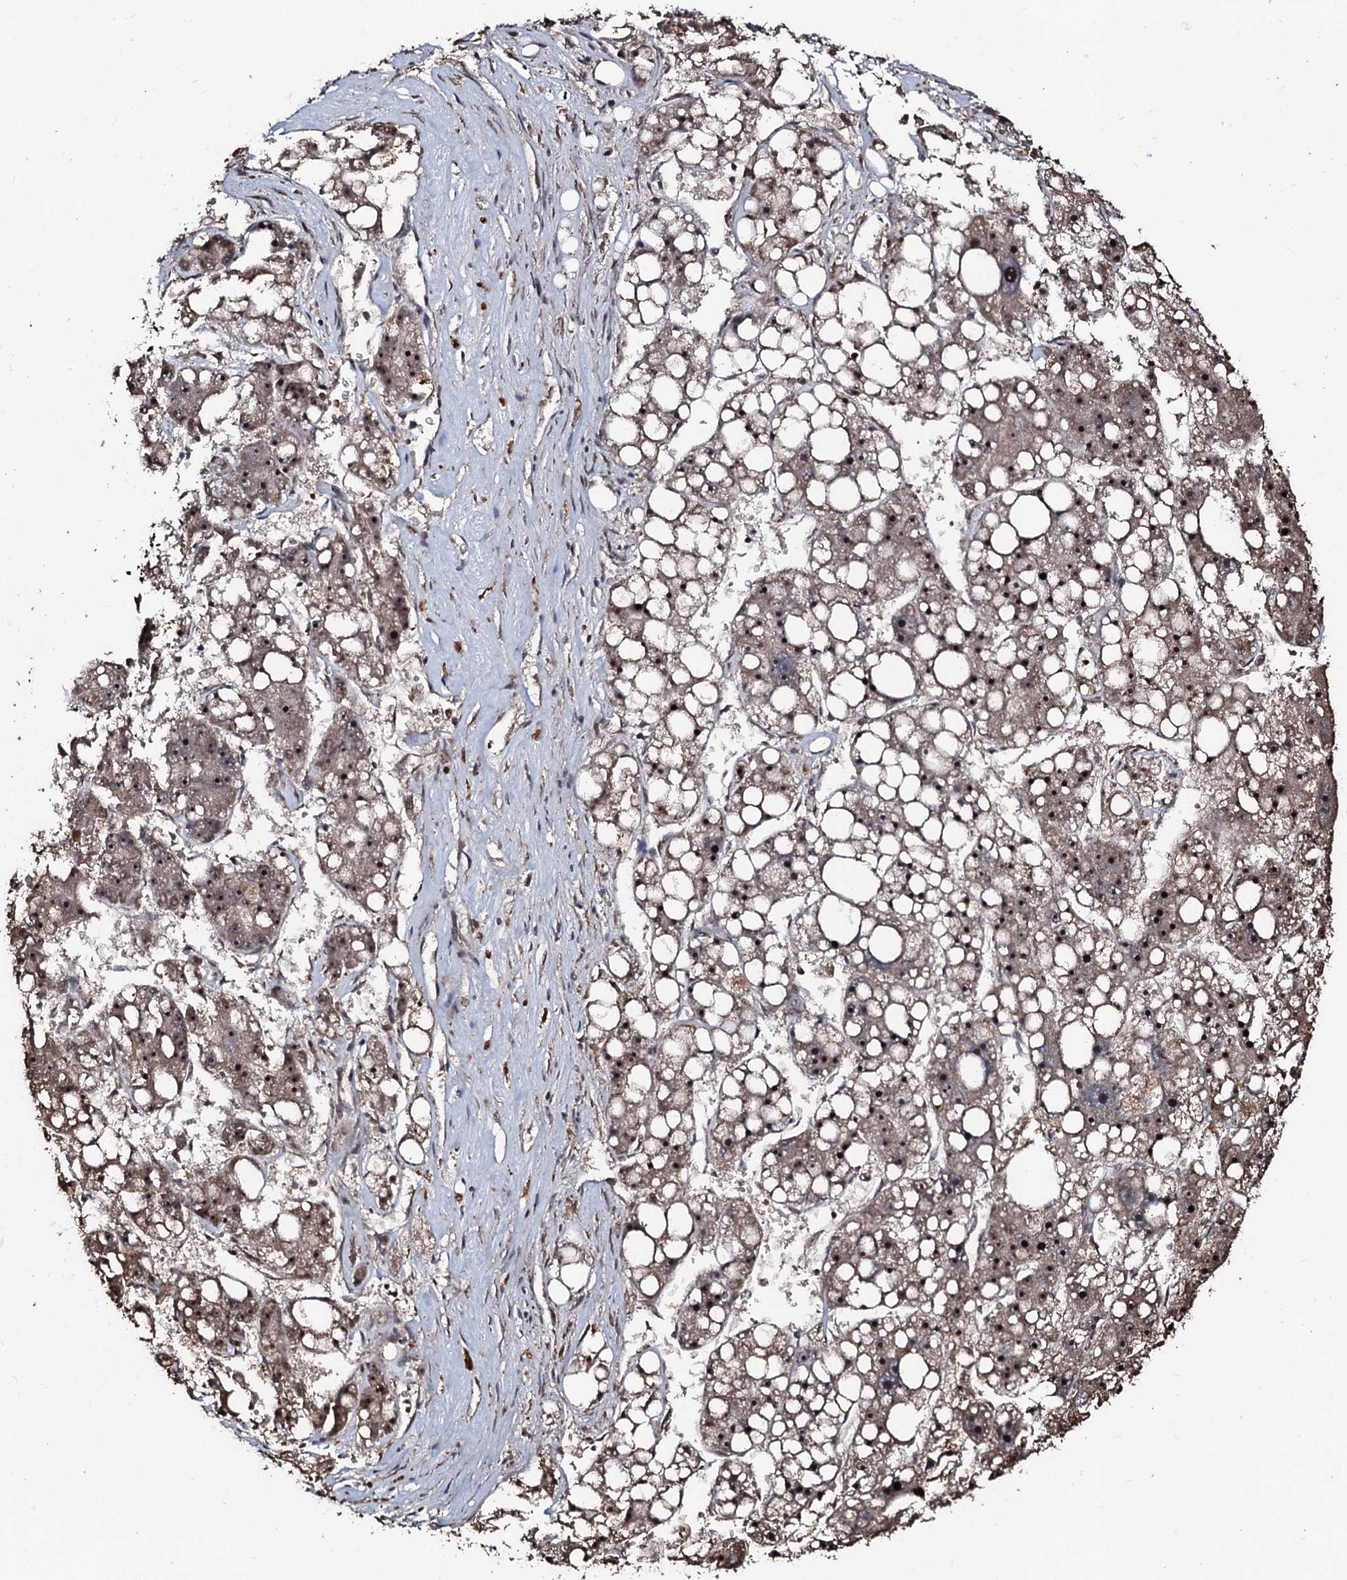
{"staining": {"intensity": "moderate", "quantity": ">75%", "location": "nuclear"}, "tissue": "liver cancer", "cell_type": "Tumor cells", "image_type": "cancer", "snomed": [{"axis": "morphology", "description": "Carcinoma, Hepatocellular, NOS"}, {"axis": "topography", "description": "Liver"}], "caption": "Moderate nuclear staining is present in approximately >75% of tumor cells in liver cancer.", "gene": "SUPT7L", "patient": {"sex": "female", "age": 61}}